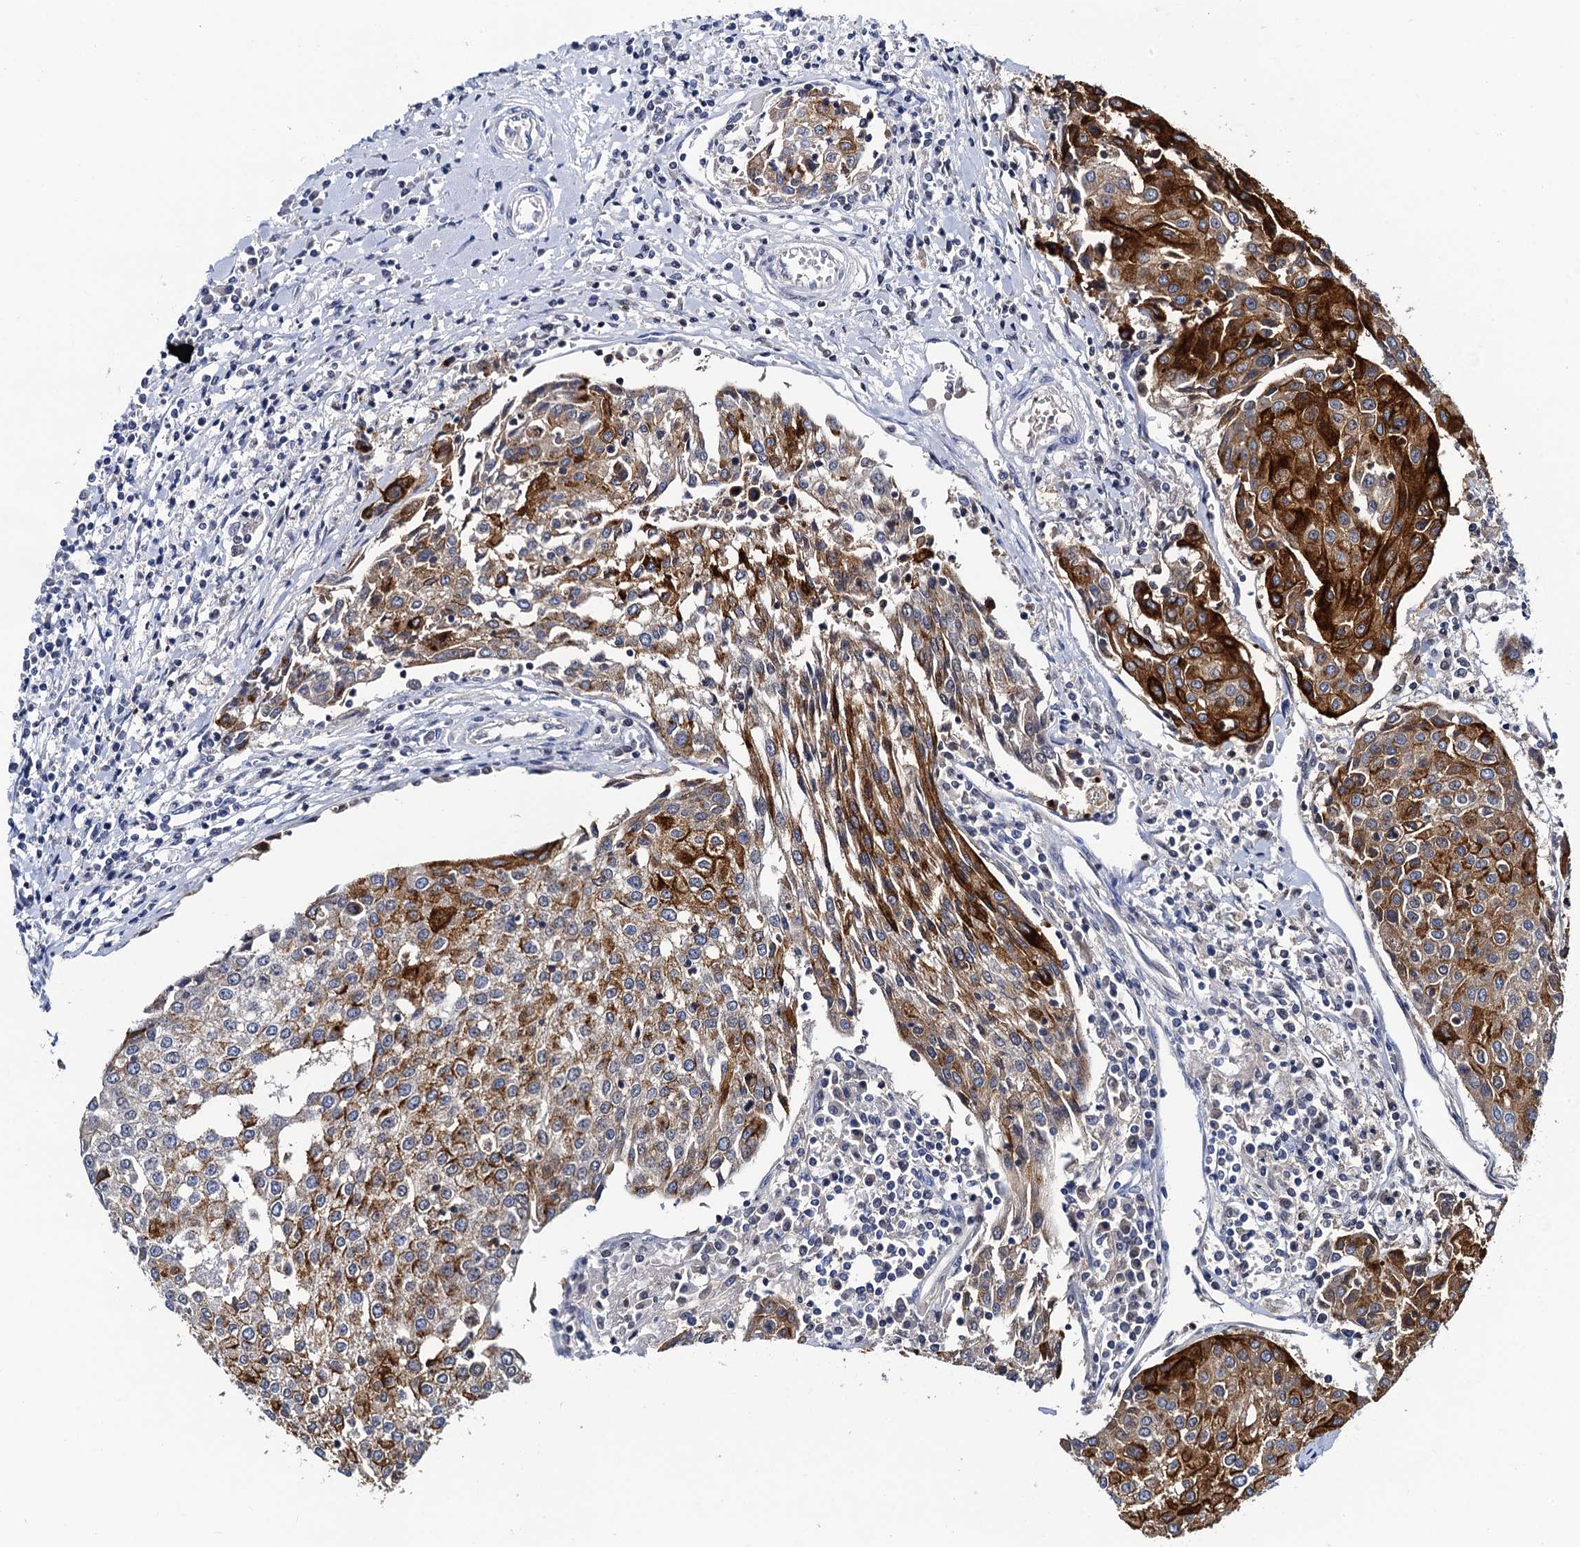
{"staining": {"intensity": "strong", "quantity": "25%-75%", "location": "cytoplasmic/membranous"}, "tissue": "urothelial cancer", "cell_type": "Tumor cells", "image_type": "cancer", "snomed": [{"axis": "morphology", "description": "Urothelial carcinoma, High grade"}, {"axis": "topography", "description": "Urinary bladder"}], "caption": "This is an image of IHC staining of urothelial carcinoma (high-grade), which shows strong staining in the cytoplasmic/membranous of tumor cells.", "gene": "LYPD3", "patient": {"sex": "female", "age": 85}}